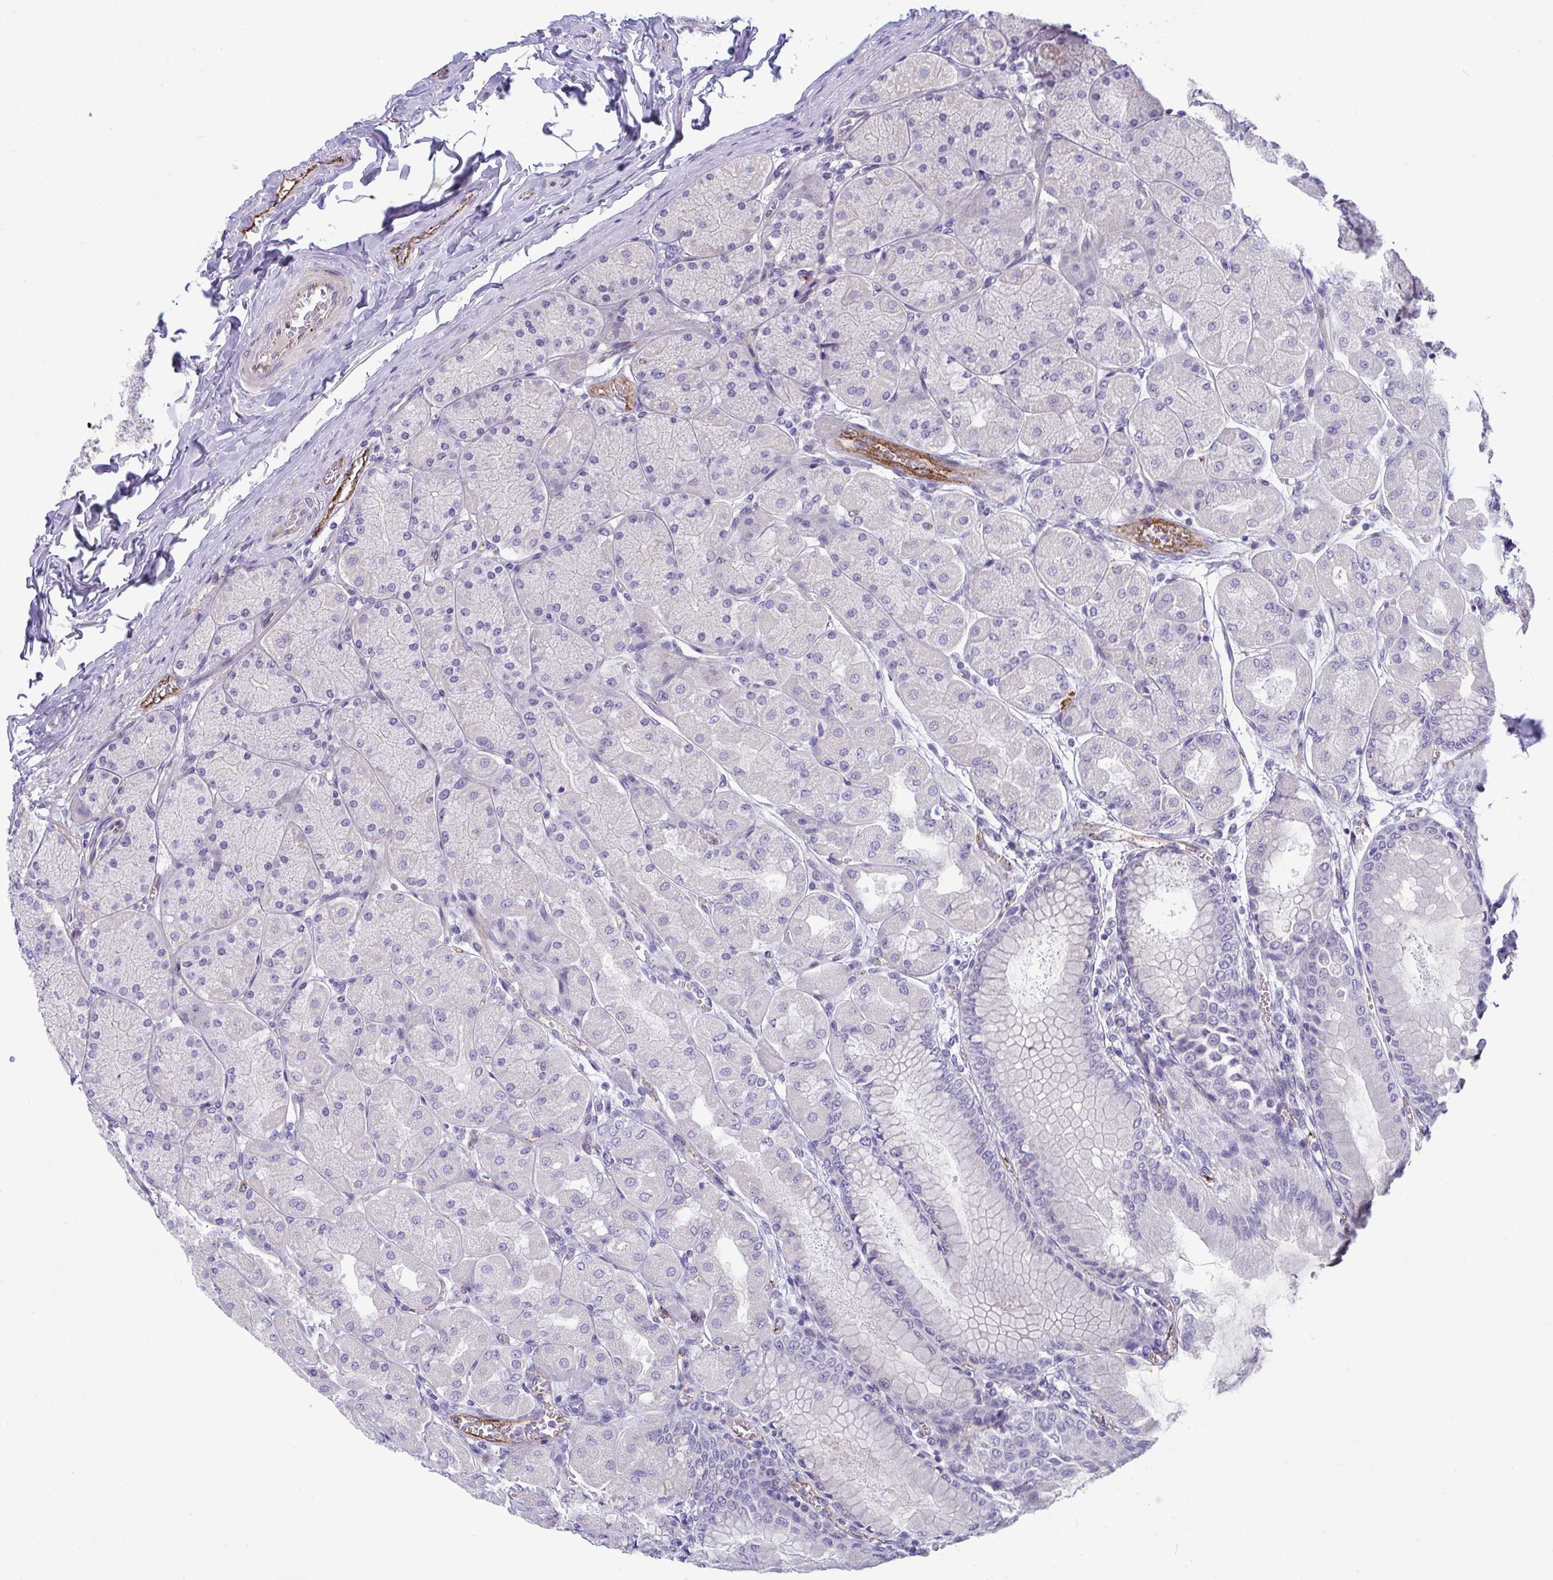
{"staining": {"intensity": "negative", "quantity": "none", "location": "none"}, "tissue": "stomach", "cell_type": "Glandular cells", "image_type": "normal", "snomed": [{"axis": "morphology", "description": "Normal tissue, NOS"}, {"axis": "topography", "description": "Stomach, upper"}], "caption": "Human stomach stained for a protein using immunohistochemistry (IHC) displays no staining in glandular cells.", "gene": "TOR1AIP2", "patient": {"sex": "female", "age": 56}}